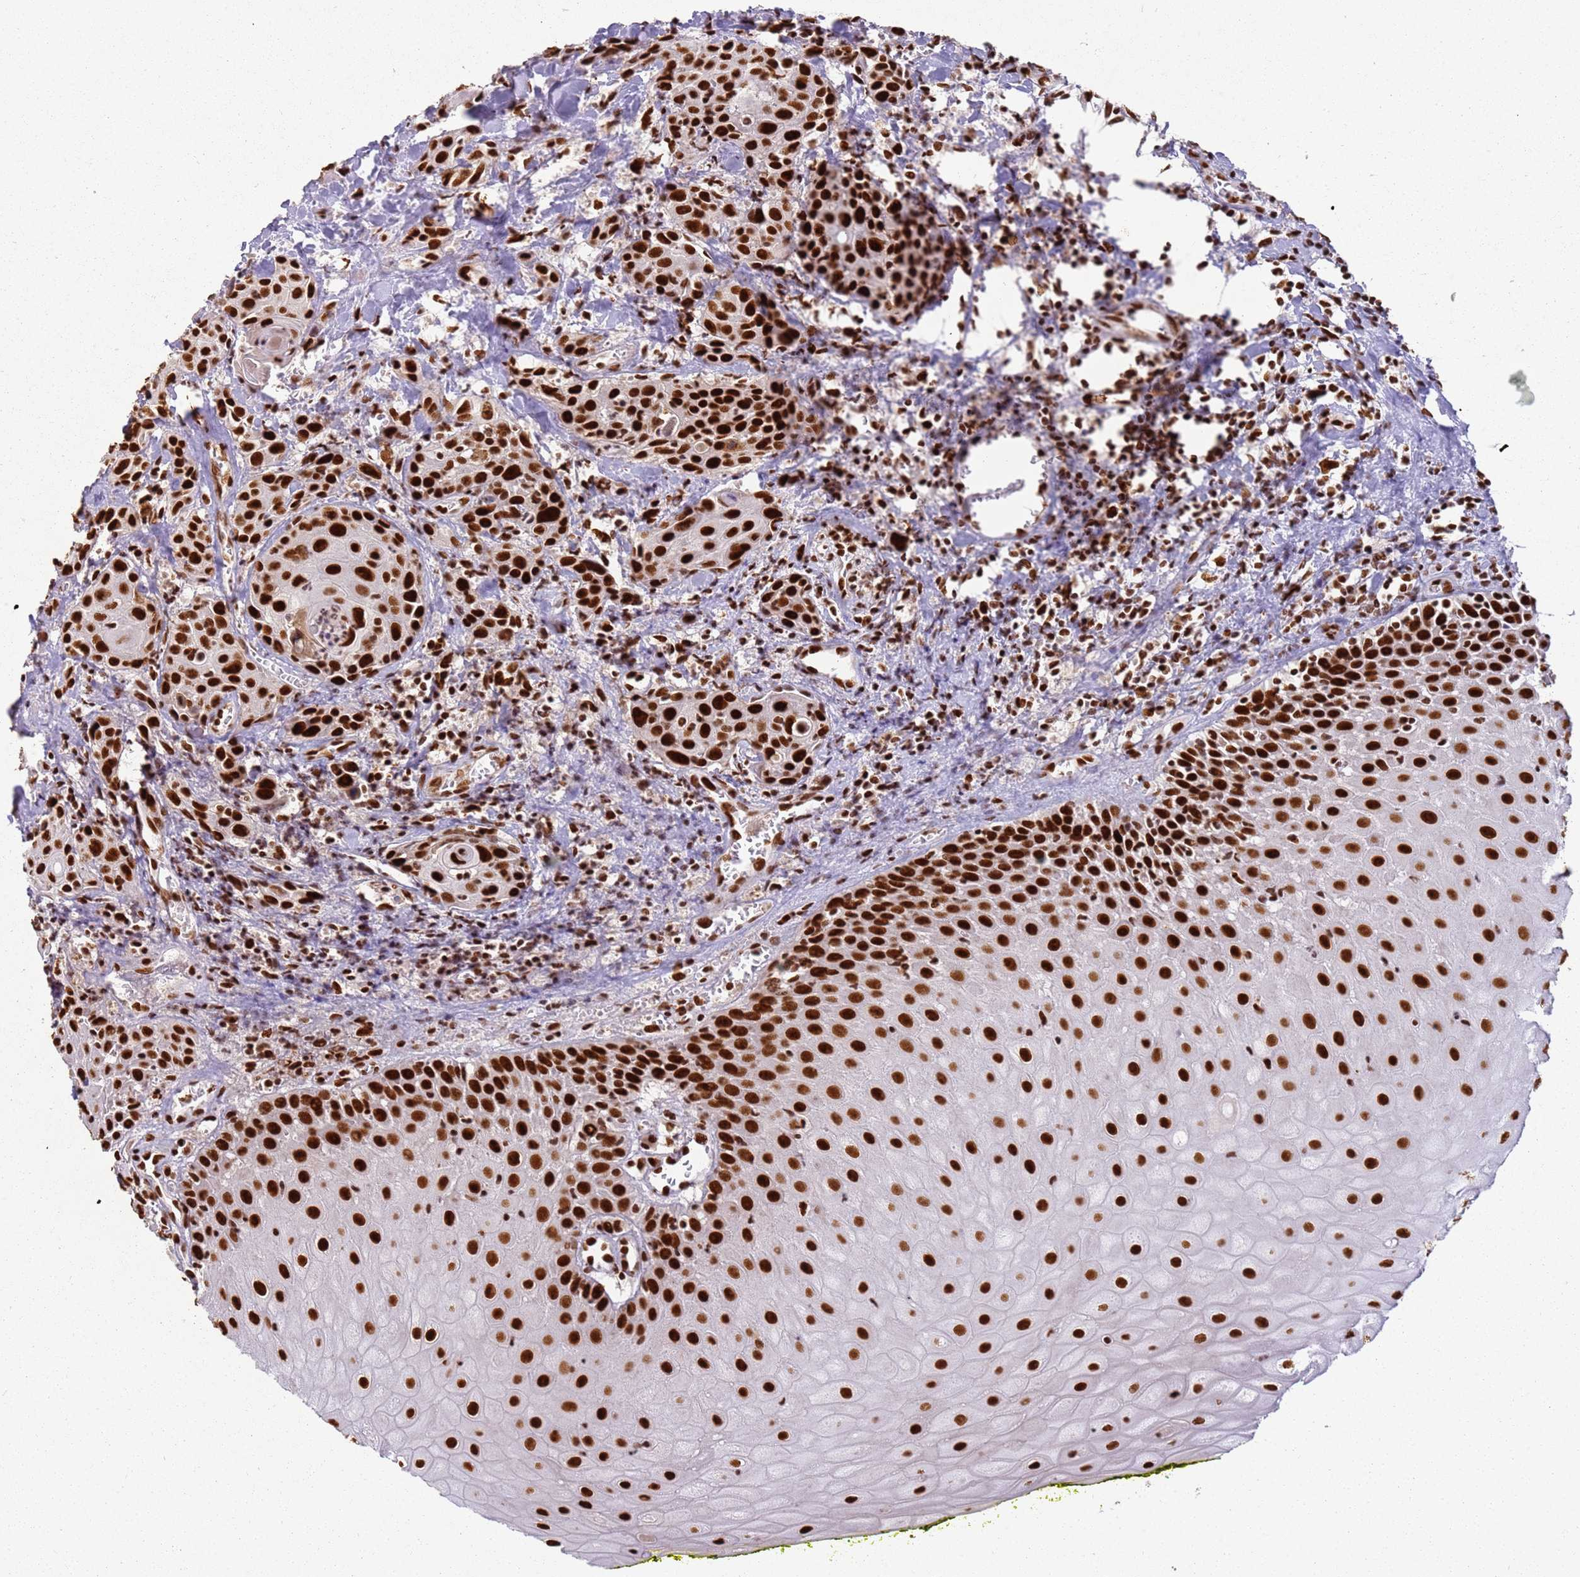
{"staining": {"intensity": "strong", "quantity": ">75%", "location": "nuclear"}, "tissue": "head and neck cancer", "cell_type": "Tumor cells", "image_type": "cancer", "snomed": [{"axis": "morphology", "description": "Squamous cell carcinoma, NOS"}, {"axis": "topography", "description": "Oral tissue"}, {"axis": "topography", "description": "Head-Neck"}], "caption": "The photomicrograph exhibits a brown stain indicating the presence of a protein in the nuclear of tumor cells in head and neck squamous cell carcinoma.", "gene": "TENT4A", "patient": {"sex": "female", "age": 82}}